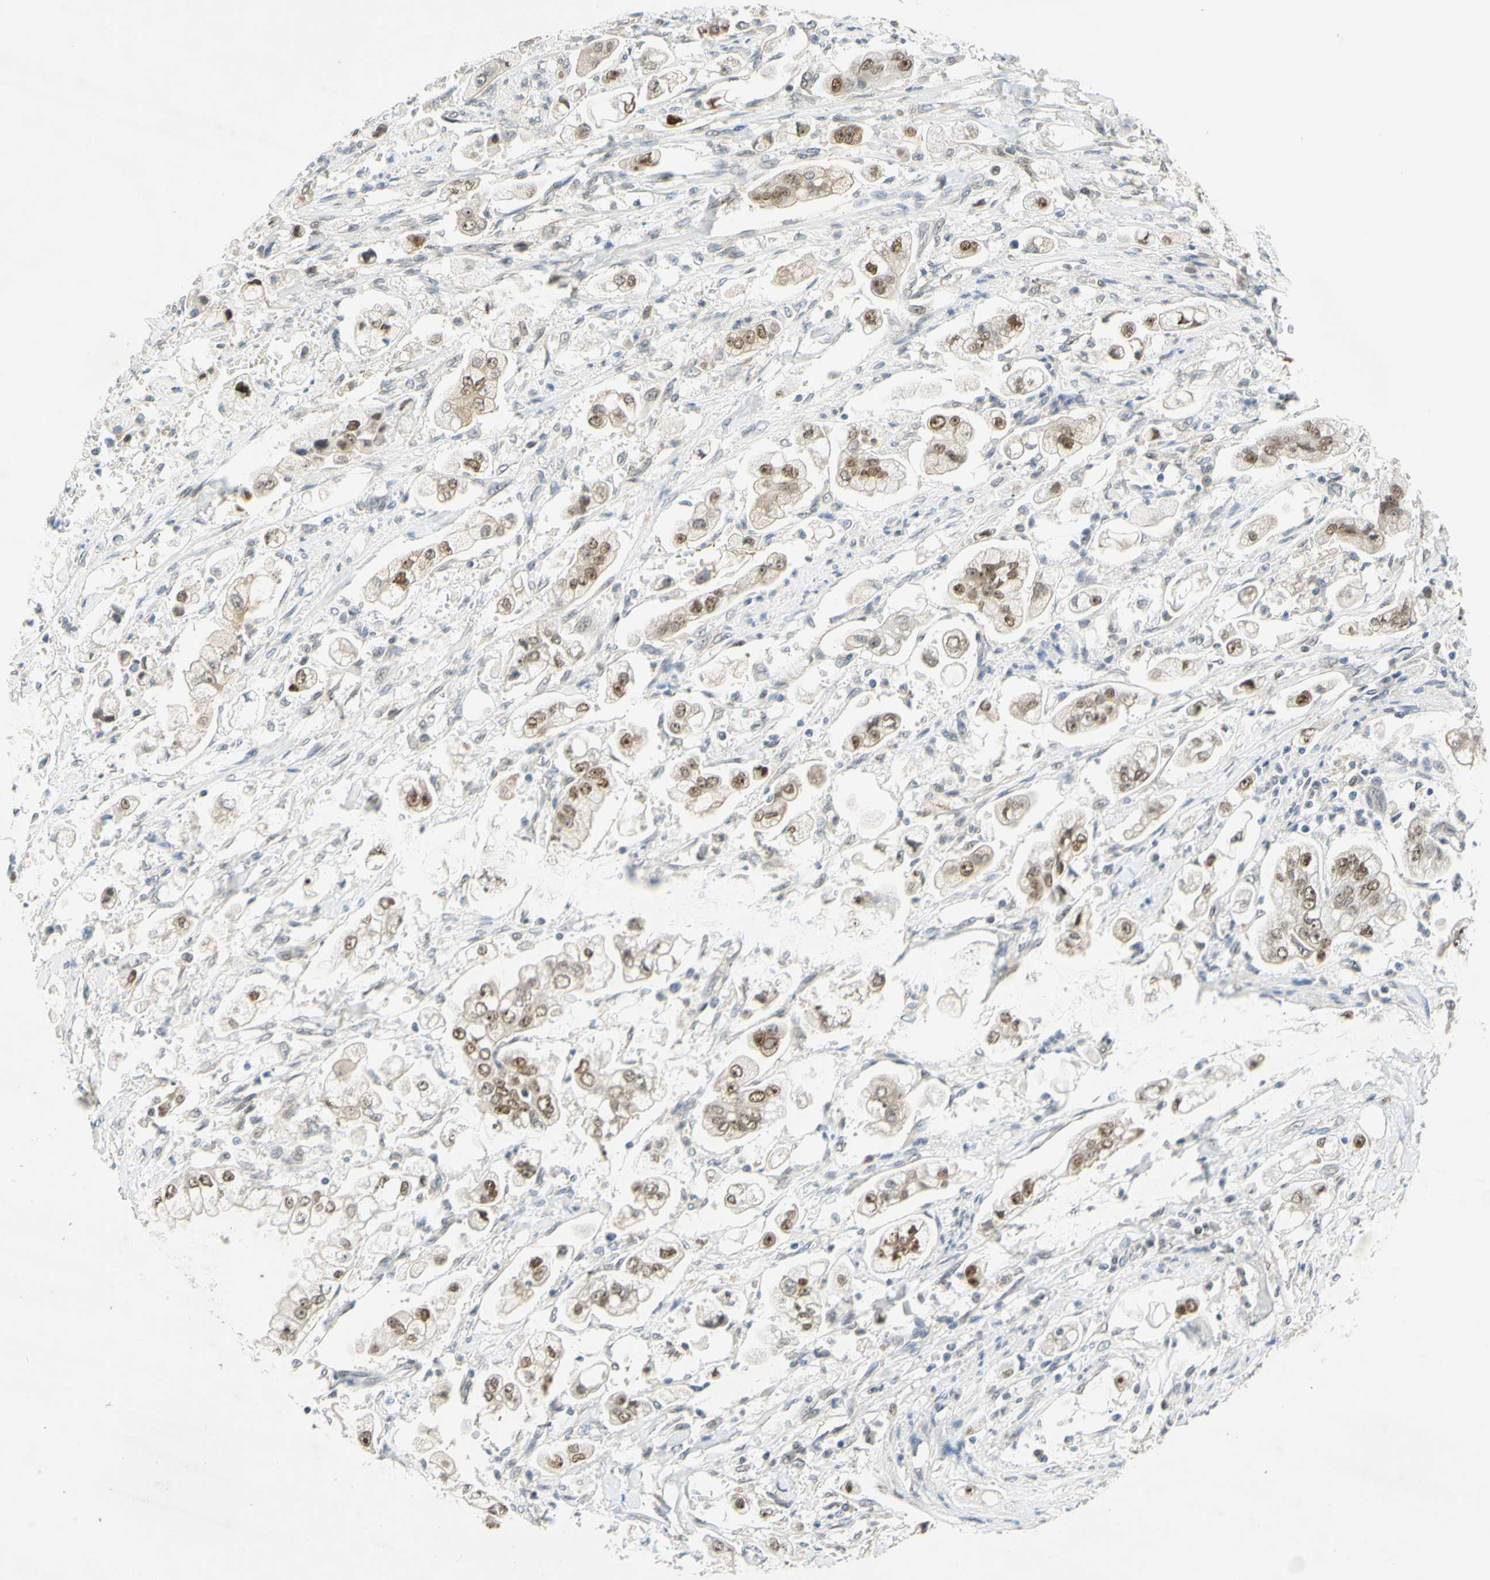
{"staining": {"intensity": "weak", "quantity": ">75%", "location": "nuclear"}, "tissue": "stomach cancer", "cell_type": "Tumor cells", "image_type": "cancer", "snomed": [{"axis": "morphology", "description": "Adenocarcinoma, NOS"}, {"axis": "topography", "description": "Stomach"}], "caption": "Stomach cancer (adenocarcinoma) was stained to show a protein in brown. There is low levels of weak nuclear positivity in approximately >75% of tumor cells.", "gene": "POLB", "patient": {"sex": "male", "age": 62}}